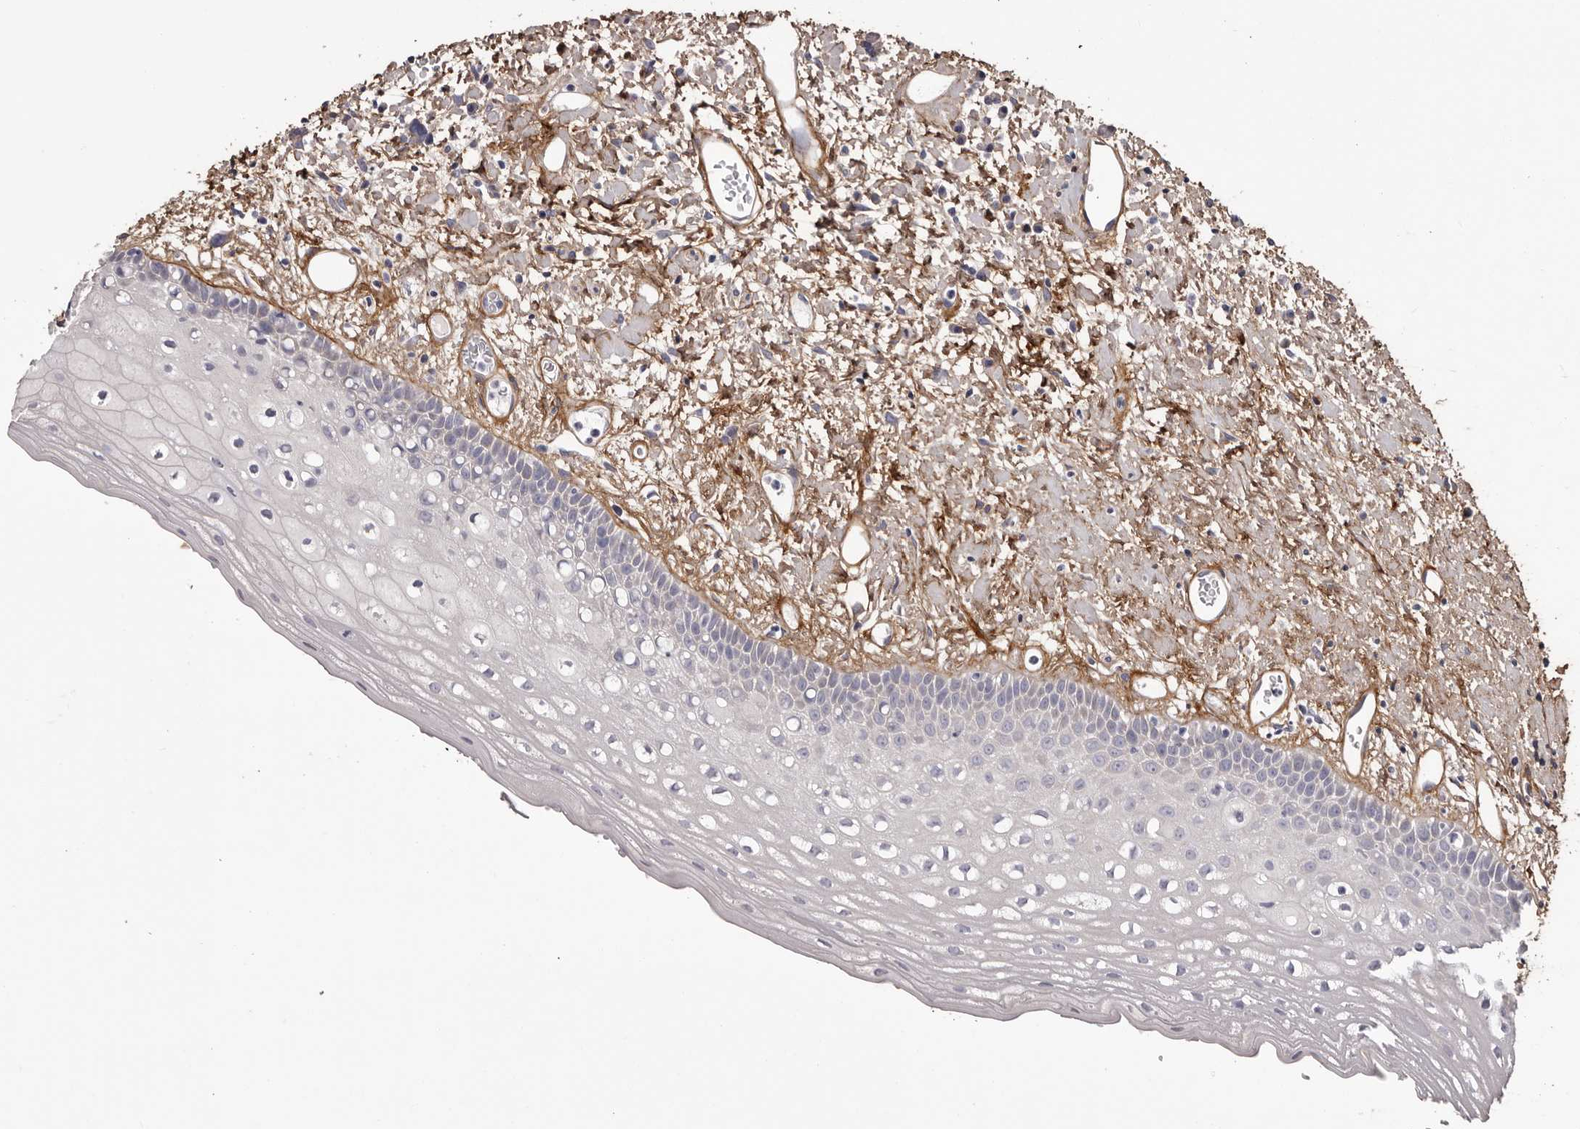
{"staining": {"intensity": "negative", "quantity": "none", "location": "none"}, "tissue": "oral mucosa", "cell_type": "Squamous epithelial cells", "image_type": "normal", "snomed": [{"axis": "morphology", "description": "Normal tissue, NOS"}, {"axis": "topography", "description": "Oral tissue"}], "caption": "Histopathology image shows no significant protein expression in squamous epithelial cells of benign oral mucosa. Nuclei are stained in blue.", "gene": "COL6A1", "patient": {"sex": "female", "age": 76}}